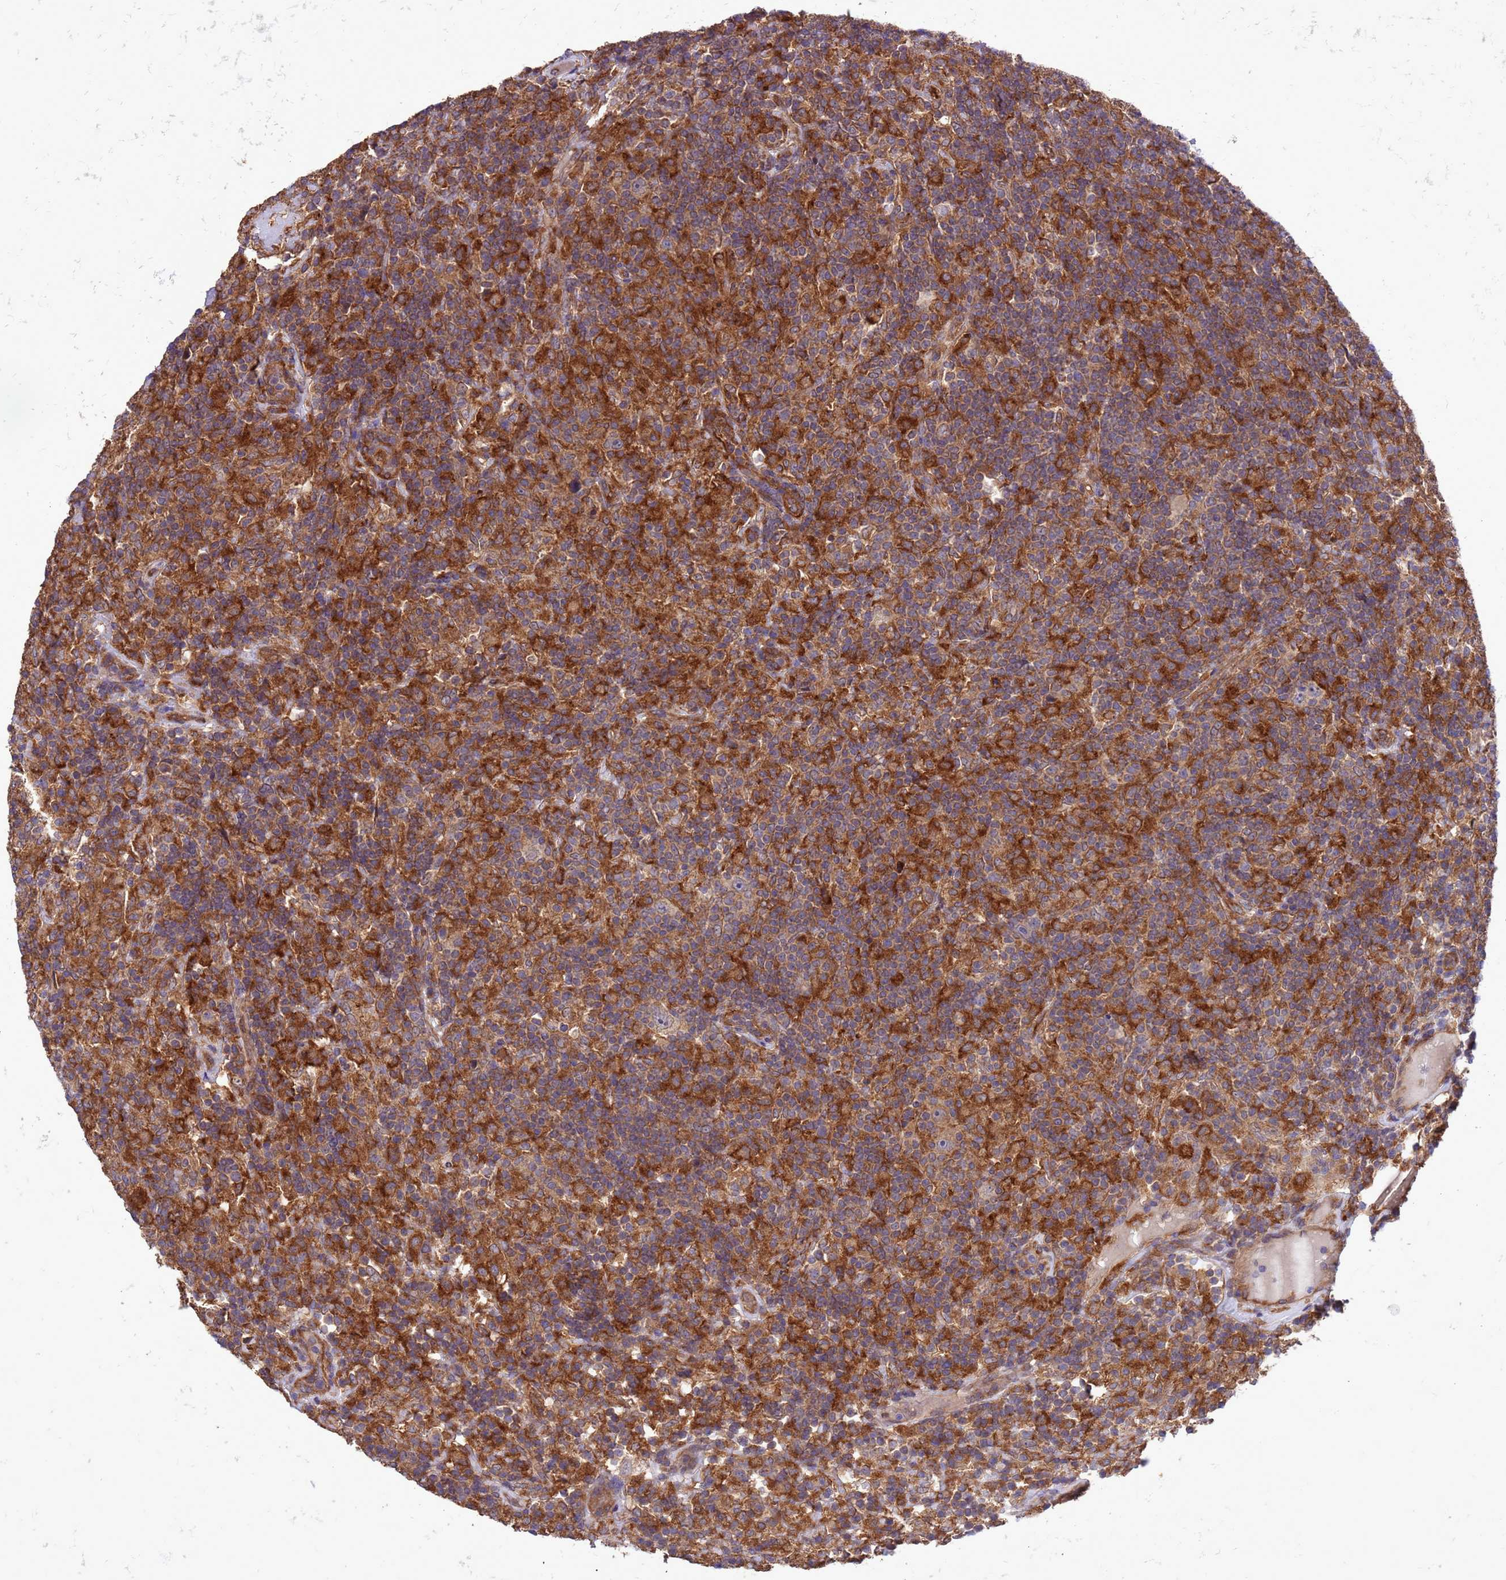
{"staining": {"intensity": "weak", "quantity": "25%-75%", "location": "cytoplasmic/membranous"}, "tissue": "lymphoma", "cell_type": "Tumor cells", "image_type": "cancer", "snomed": [{"axis": "morphology", "description": "Hodgkin's disease, NOS"}, {"axis": "topography", "description": "Lymph node"}], "caption": "Protein staining of lymphoma tissue exhibits weak cytoplasmic/membranous expression in approximately 25%-75% of tumor cells. The staining was performed using DAB to visualize the protein expression in brown, while the nuclei were stained in blue with hematoxylin (Magnification: 20x).", "gene": "ARHGAP12", "patient": {"sex": "male", "age": 70}}